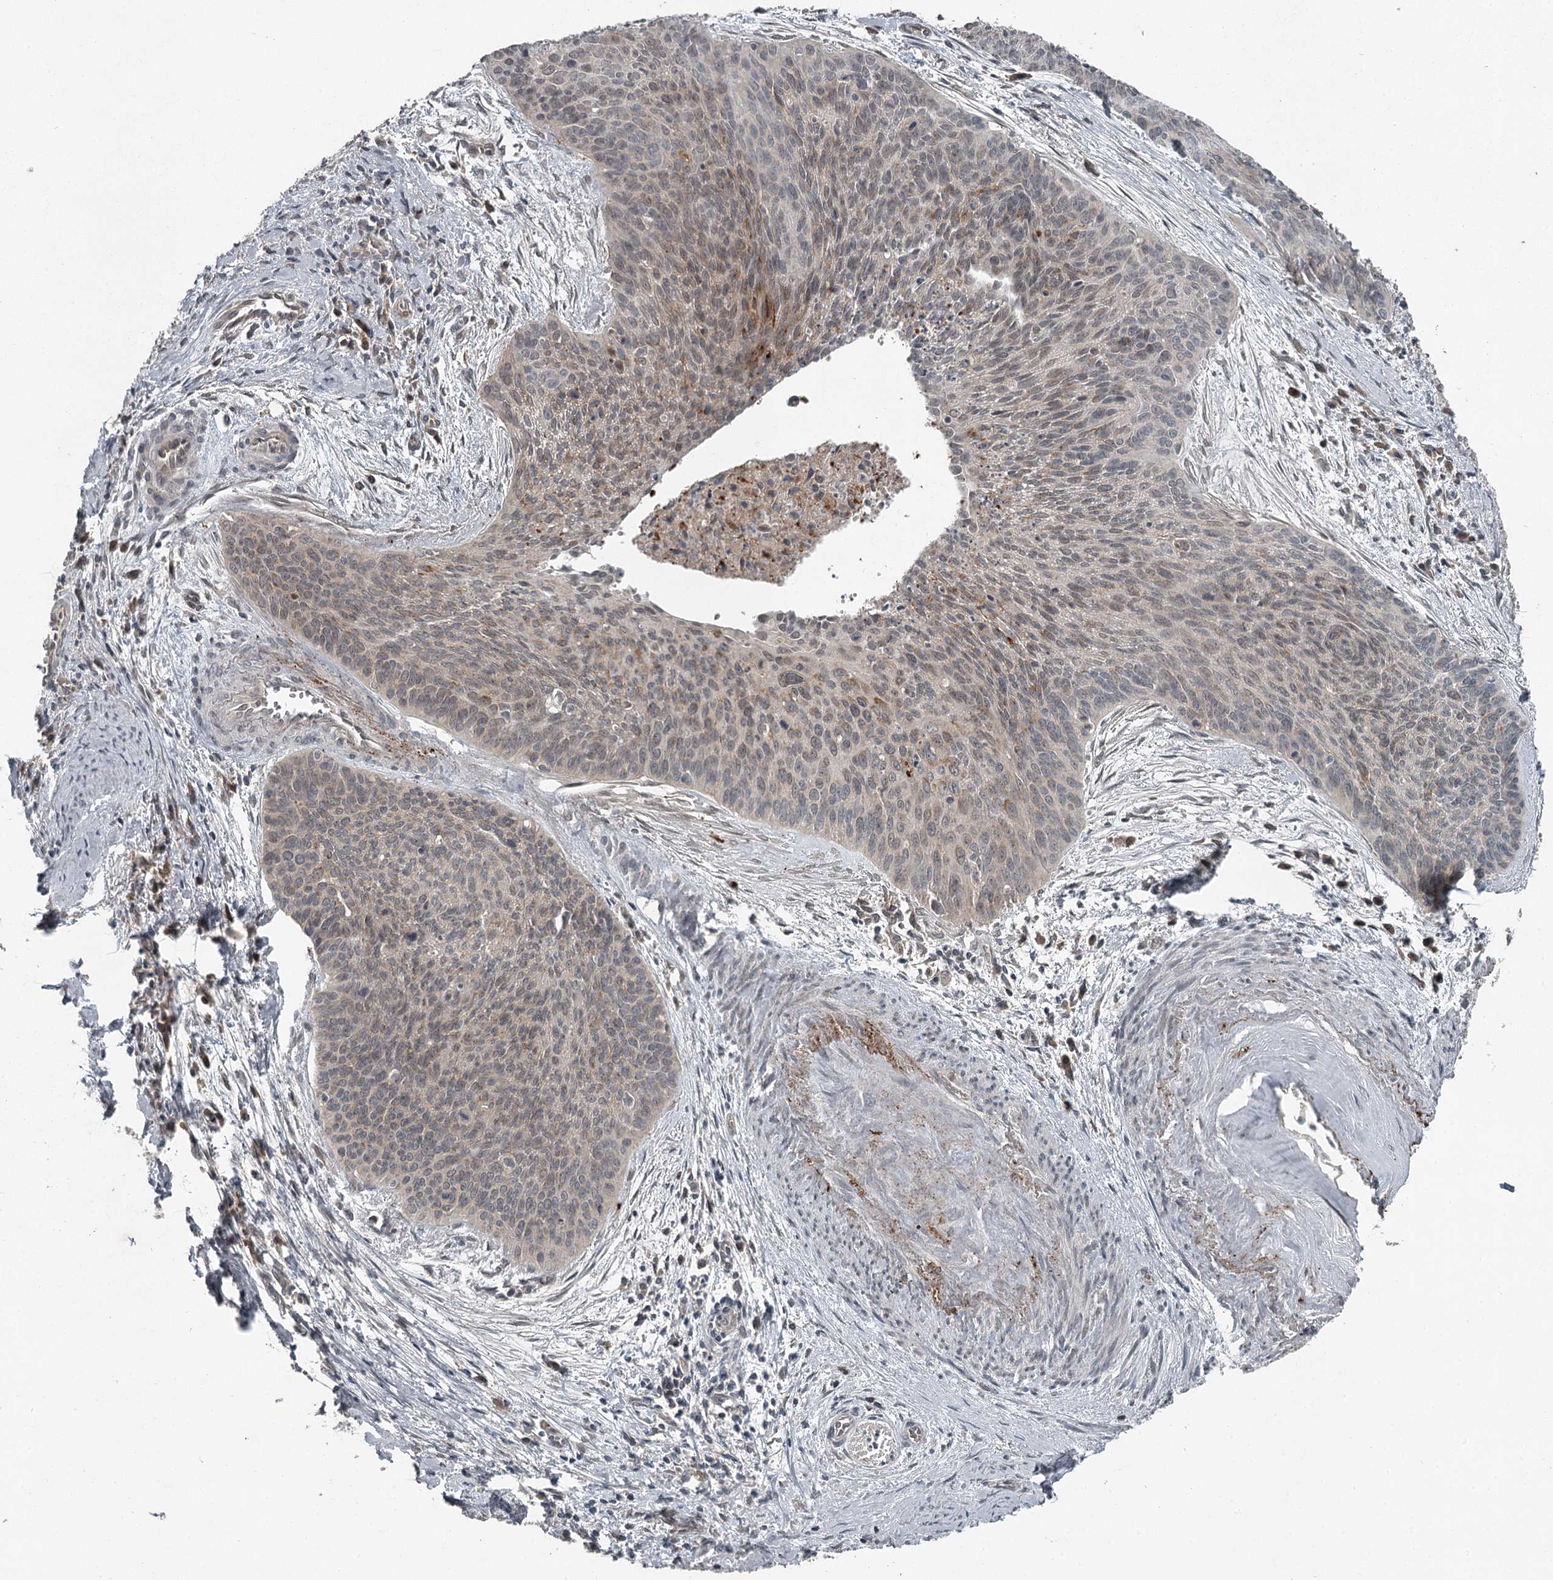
{"staining": {"intensity": "weak", "quantity": "<25%", "location": "nuclear"}, "tissue": "cervical cancer", "cell_type": "Tumor cells", "image_type": "cancer", "snomed": [{"axis": "morphology", "description": "Squamous cell carcinoma, NOS"}, {"axis": "topography", "description": "Cervix"}], "caption": "Human squamous cell carcinoma (cervical) stained for a protein using IHC exhibits no positivity in tumor cells.", "gene": "SLC39A8", "patient": {"sex": "female", "age": 55}}